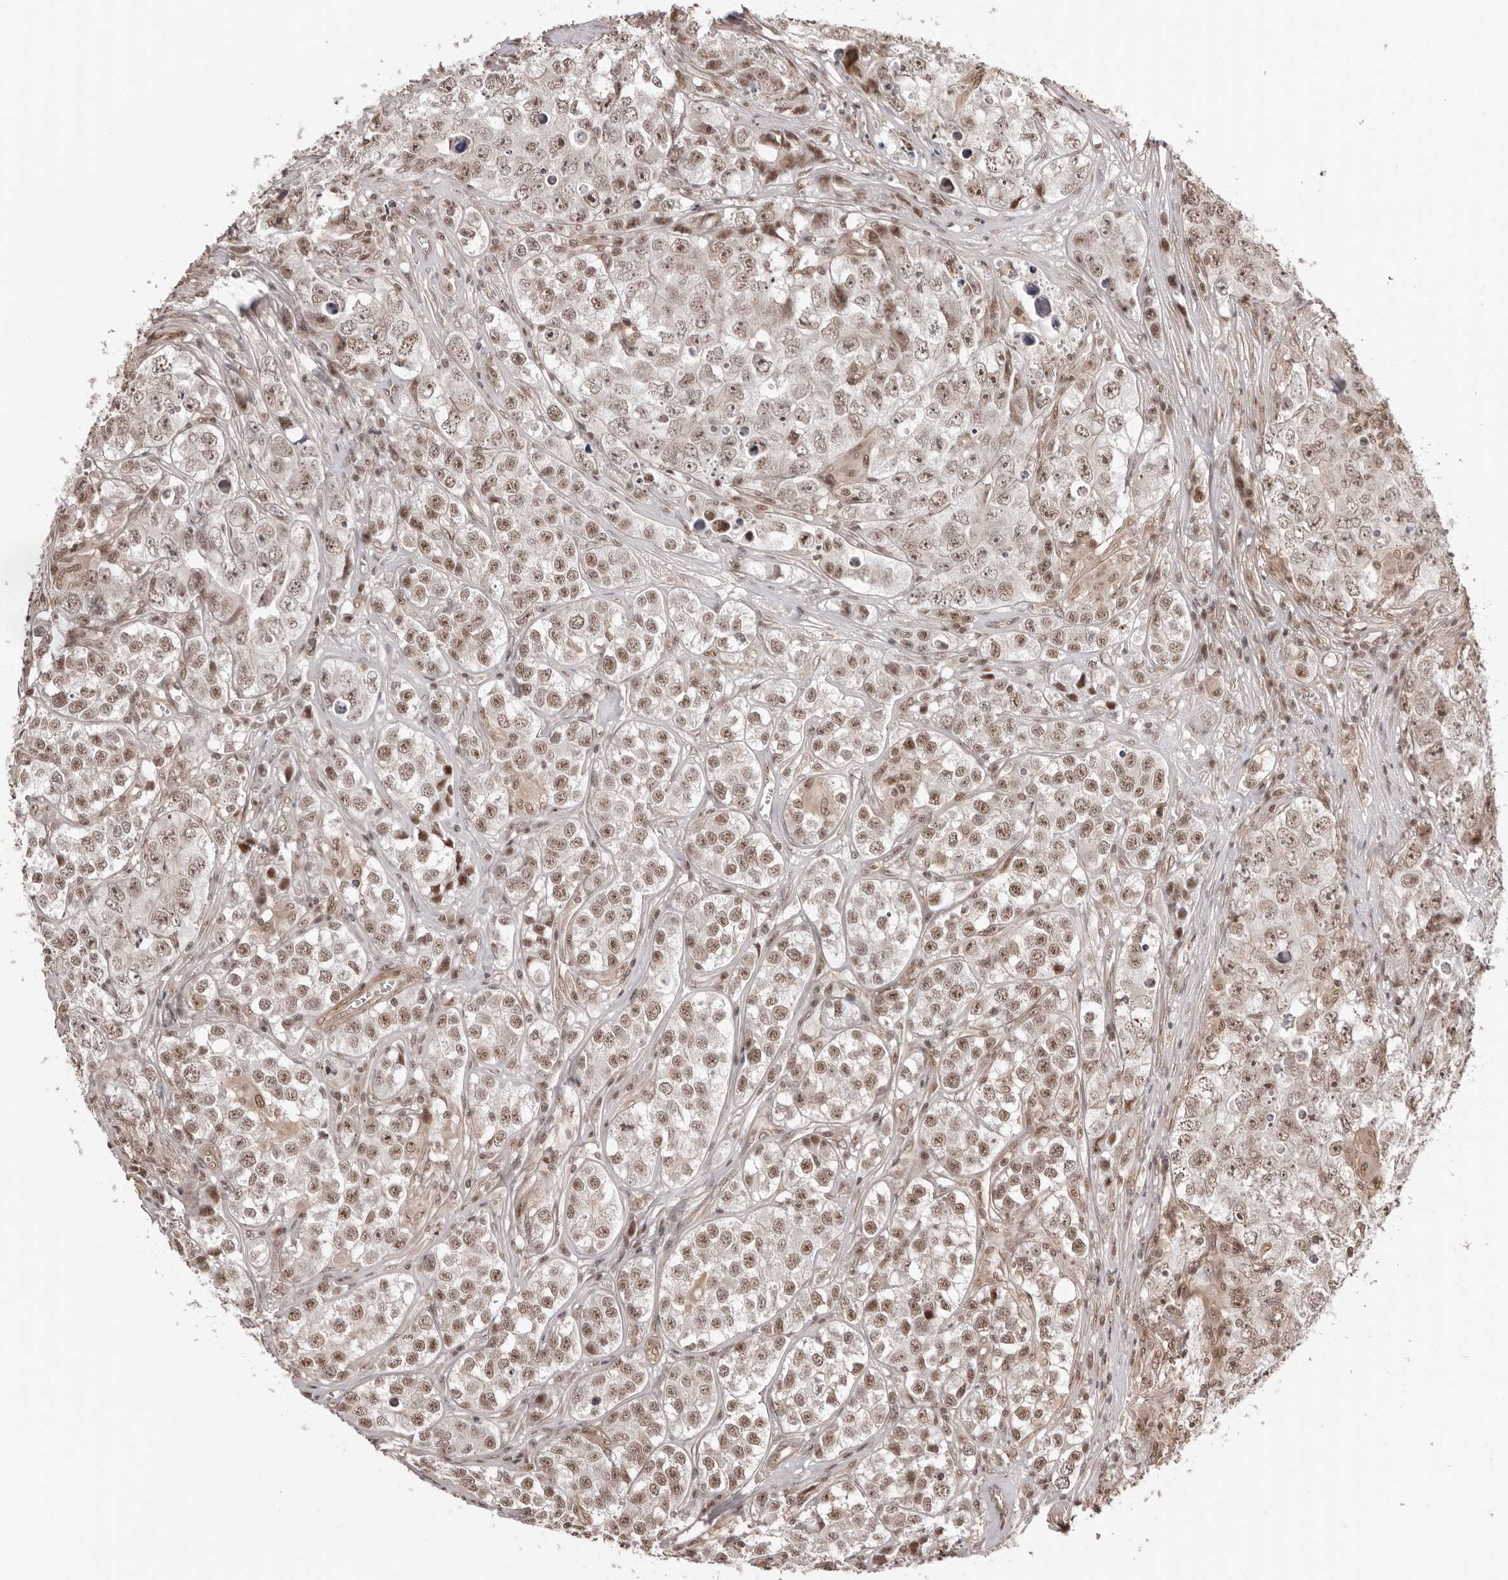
{"staining": {"intensity": "weak", "quantity": ">75%", "location": "nuclear"}, "tissue": "testis cancer", "cell_type": "Tumor cells", "image_type": "cancer", "snomed": [{"axis": "morphology", "description": "Seminoma, NOS"}, {"axis": "morphology", "description": "Carcinoma, Embryonal, NOS"}, {"axis": "topography", "description": "Testis"}], "caption": "Immunohistochemical staining of human testis embryonal carcinoma reveals weak nuclear protein staining in about >75% of tumor cells.", "gene": "SDE2", "patient": {"sex": "male", "age": 43}}